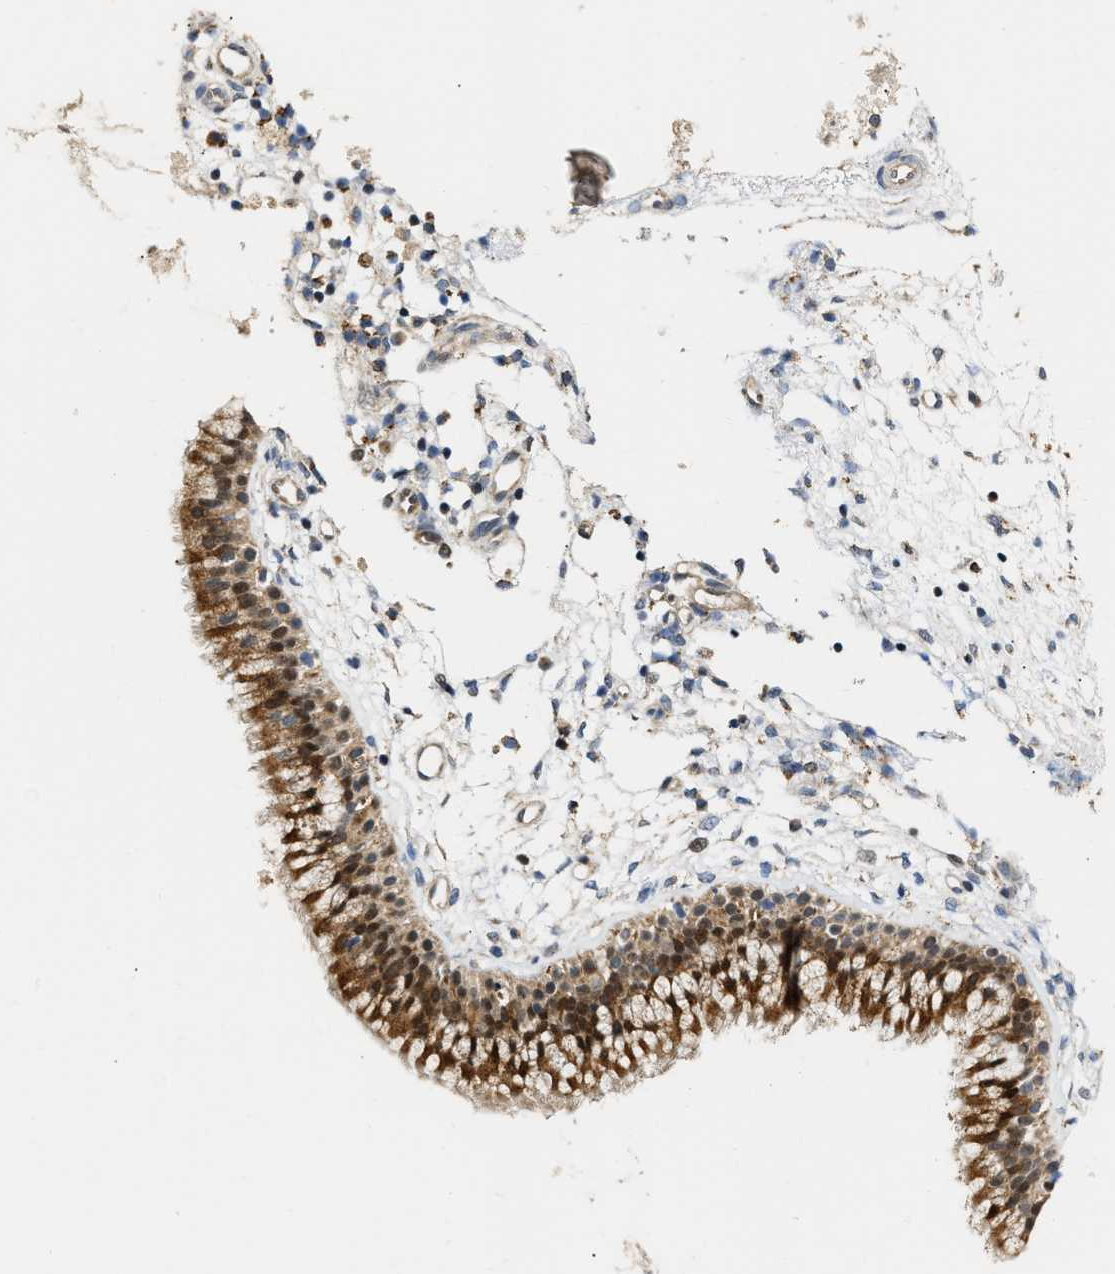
{"staining": {"intensity": "strong", "quantity": ">75%", "location": "cytoplasmic/membranous,nuclear"}, "tissue": "nasopharynx", "cell_type": "Respiratory epithelial cells", "image_type": "normal", "snomed": [{"axis": "morphology", "description": "Normal tissue, NOS"}, {"axis": "topography", "description": "Nasopharynx"}], "caption": "IHC of normal human nasopharynx demonstrates high levels of strong cytoplasmic/membranous,nuclear expression in approximately >75% of respiratory epithelial cells.", "gene": "DEPTOR", "patient": {"sex": "male", "age": 21}}